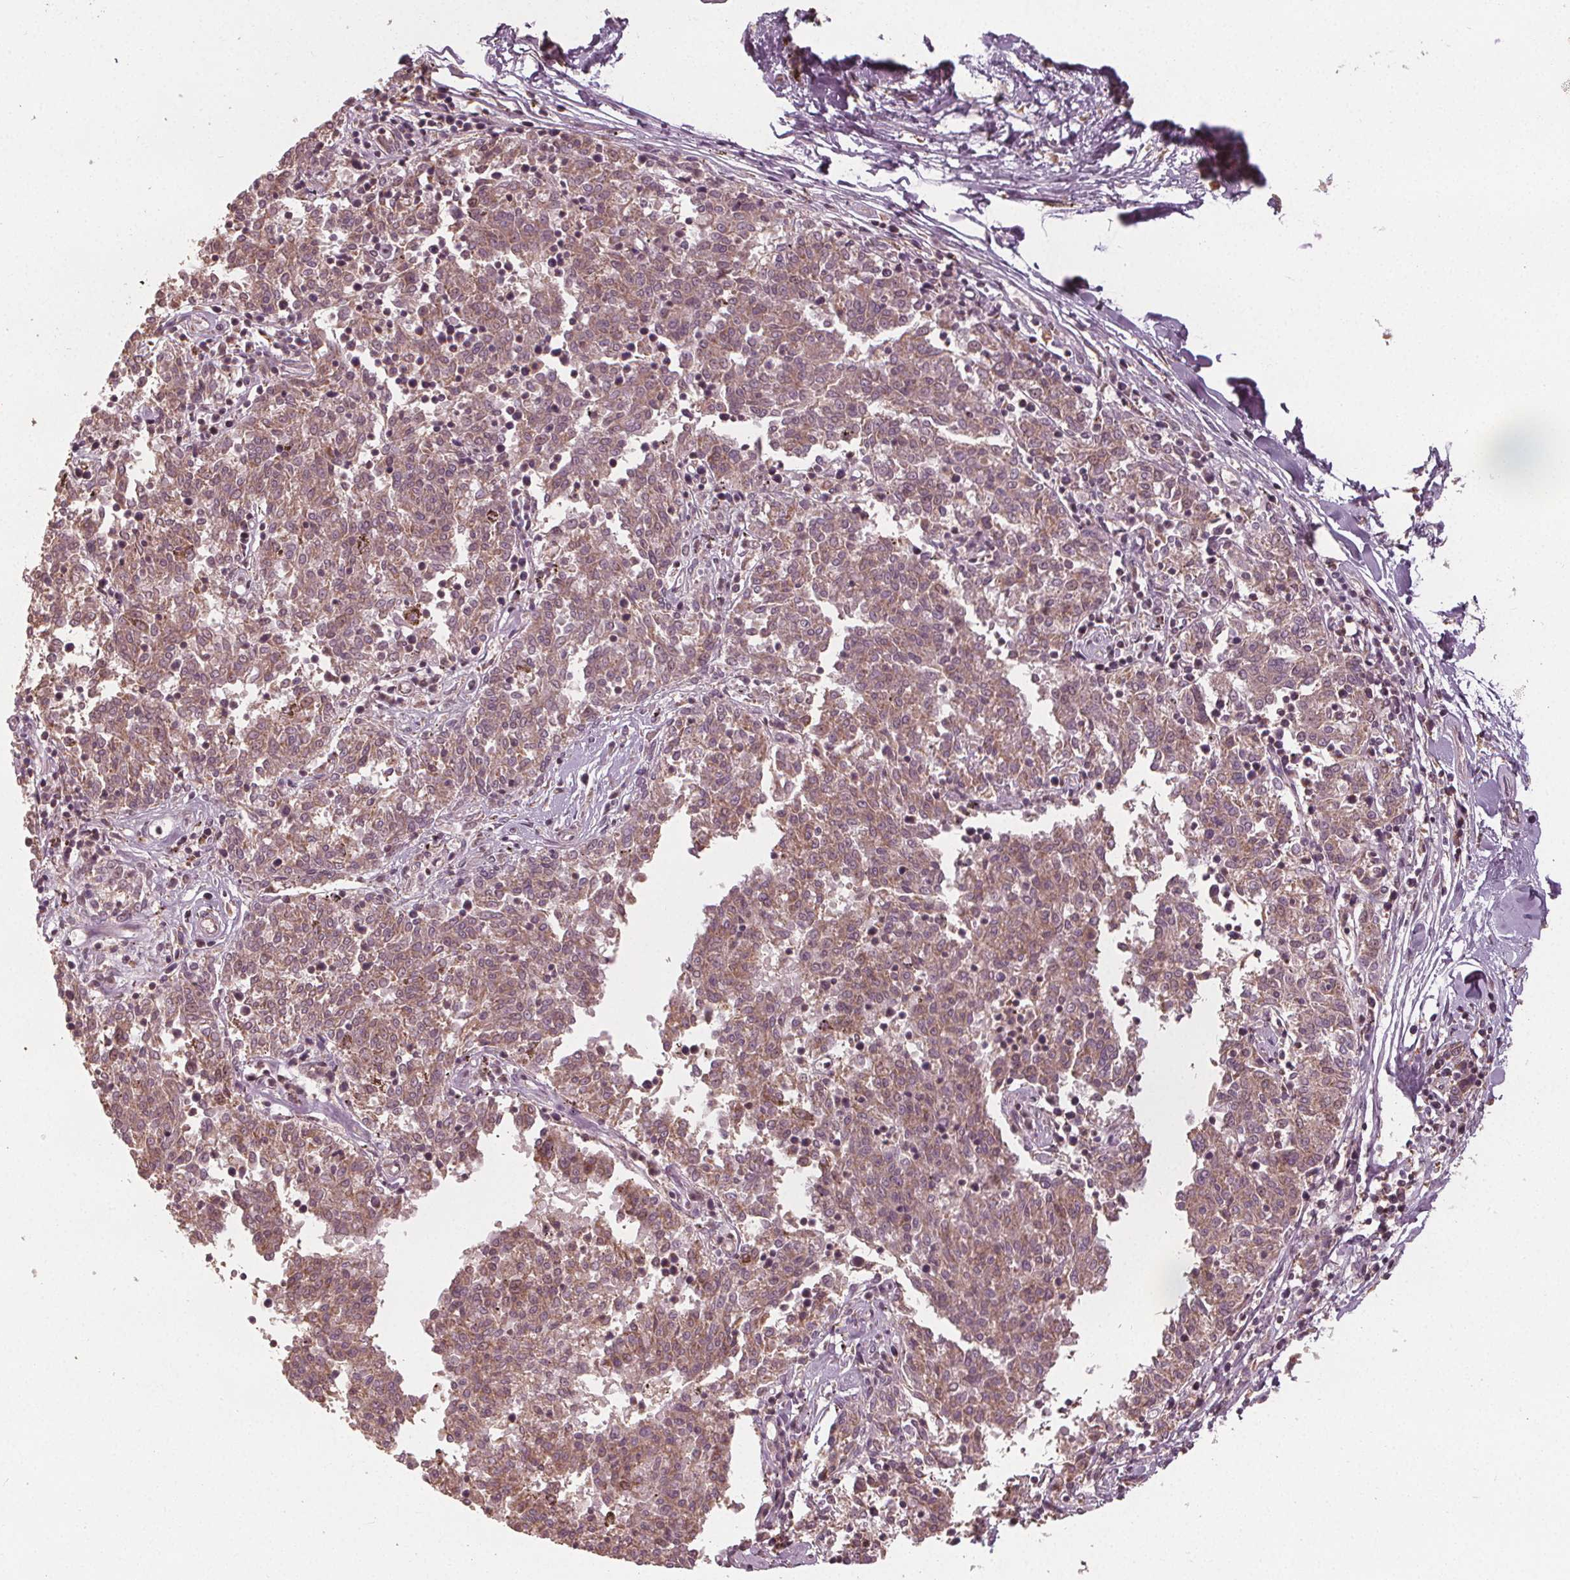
{"staining": {"intensity": "moderate", "quantity": ">75%", "location": "cytoplasmic/membranous"}, "tissue": "melanoma", "cell_type": "Tumor cells", "image_type": "cancer", "snomed": [{"axis": "morphology", "description": "Malignant melanoma, NOS"}, {"axis": "topography", "description": "Skin"}], "caption": "A brown stain highlights moderate cytoplasmic/membranous staining of a protein in human malignant melanoma tumor cells. (DAB (3,3'-diaminobenzidine) = brown stain, brightfield microscopy at high magnification).", "gene": "GNB2", "patient": {"sex": "female", "age": 72}}